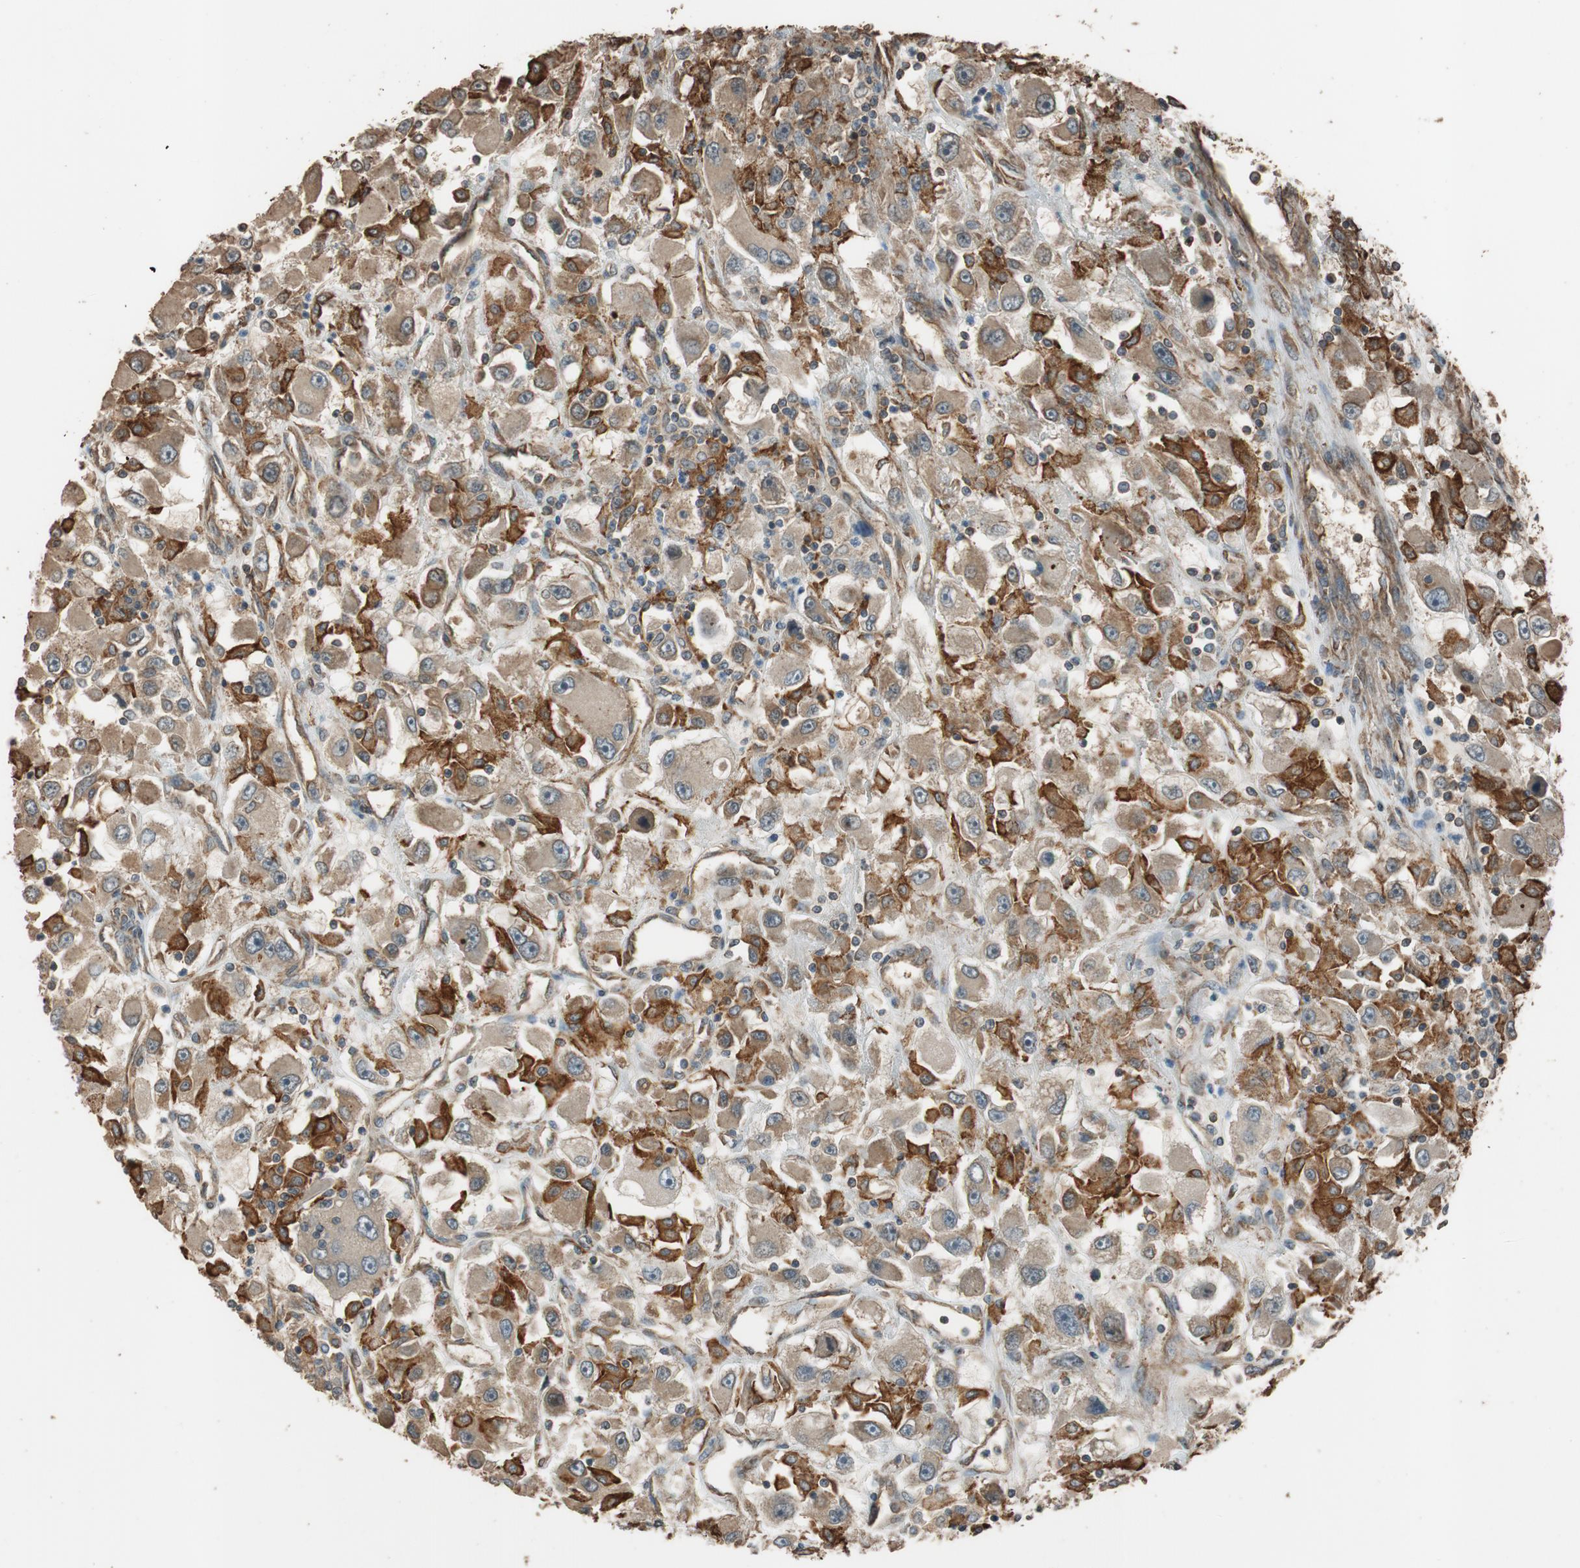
{"staining": {"intensity": "moderate", "quantity": ">75%", "location": "cytoplasmic/membranous"}, "tissue": "renal cancer", "cell_type": "Tumor cells", "image_type": "cancer", "snomed": [{"axis": "morphology", "description": "Adenocarcinoma, NOS"}, {"axis": "topography", "description": "Kidney"}], "caption": "Renal adenocarcinoma tissue reveals moderate cytoplasmic/membranous expression in approximately >75% of tumor cells", "gene": "MST1R", "patient": {"sex": "female", "age": 52}}